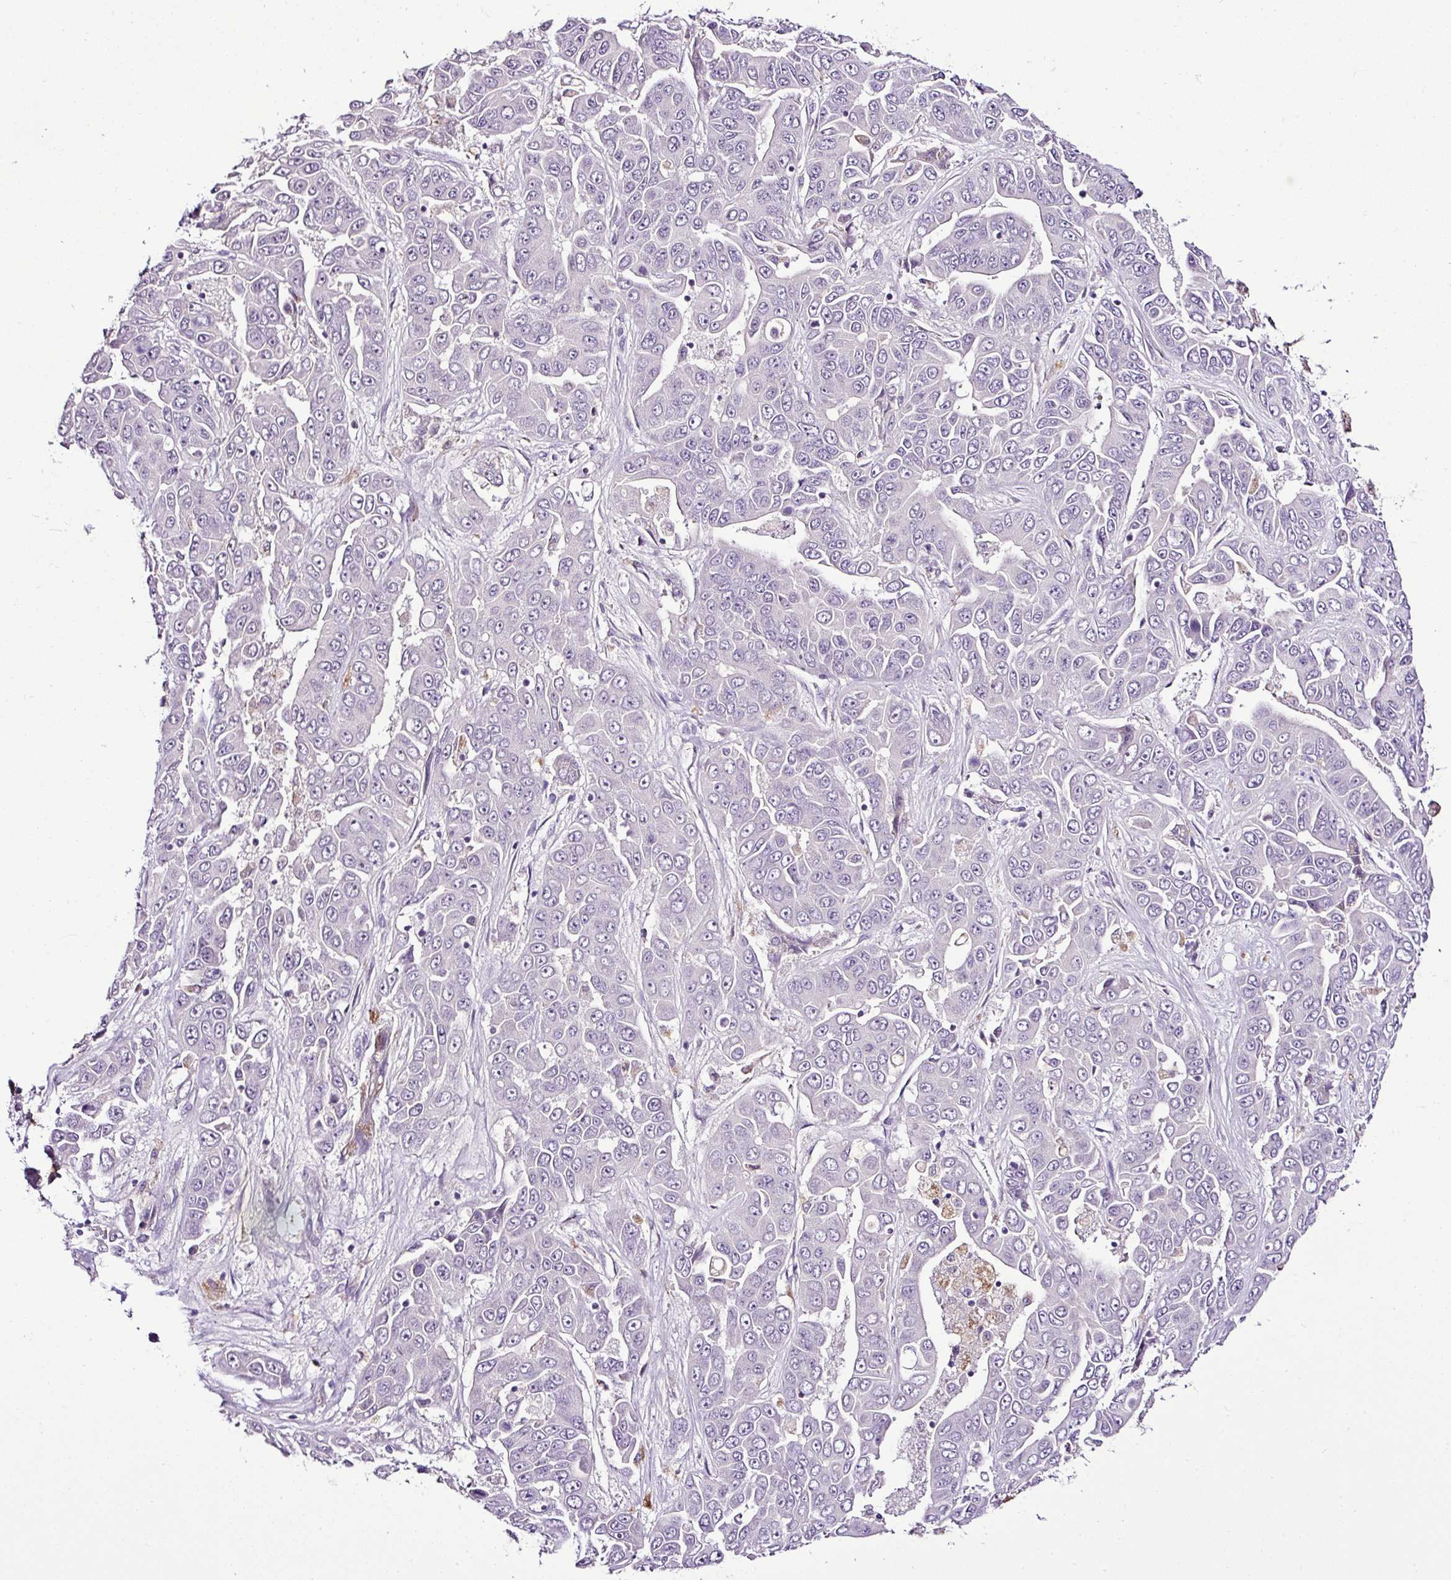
{"staining": {"intensity": "negative", "quantity": "none", "location": "none"}, "tissue": "liver cancer", "cell_type": "Tumor cells", "image_type": "cancer", "snomed": [{"axis": "morphology", "description": "Cholangiocarcinoma"}, {"axis": "topography", "description": "Liver"}], "caption": "Immunohistochemistry (IHC) micrograph of liver cancer (cholangiocarcinoma) stained for a protein (brown), which displays no staining in tumor cells.", "gene": "ESR1", "patient": {"sex": "female", "age": 52}}